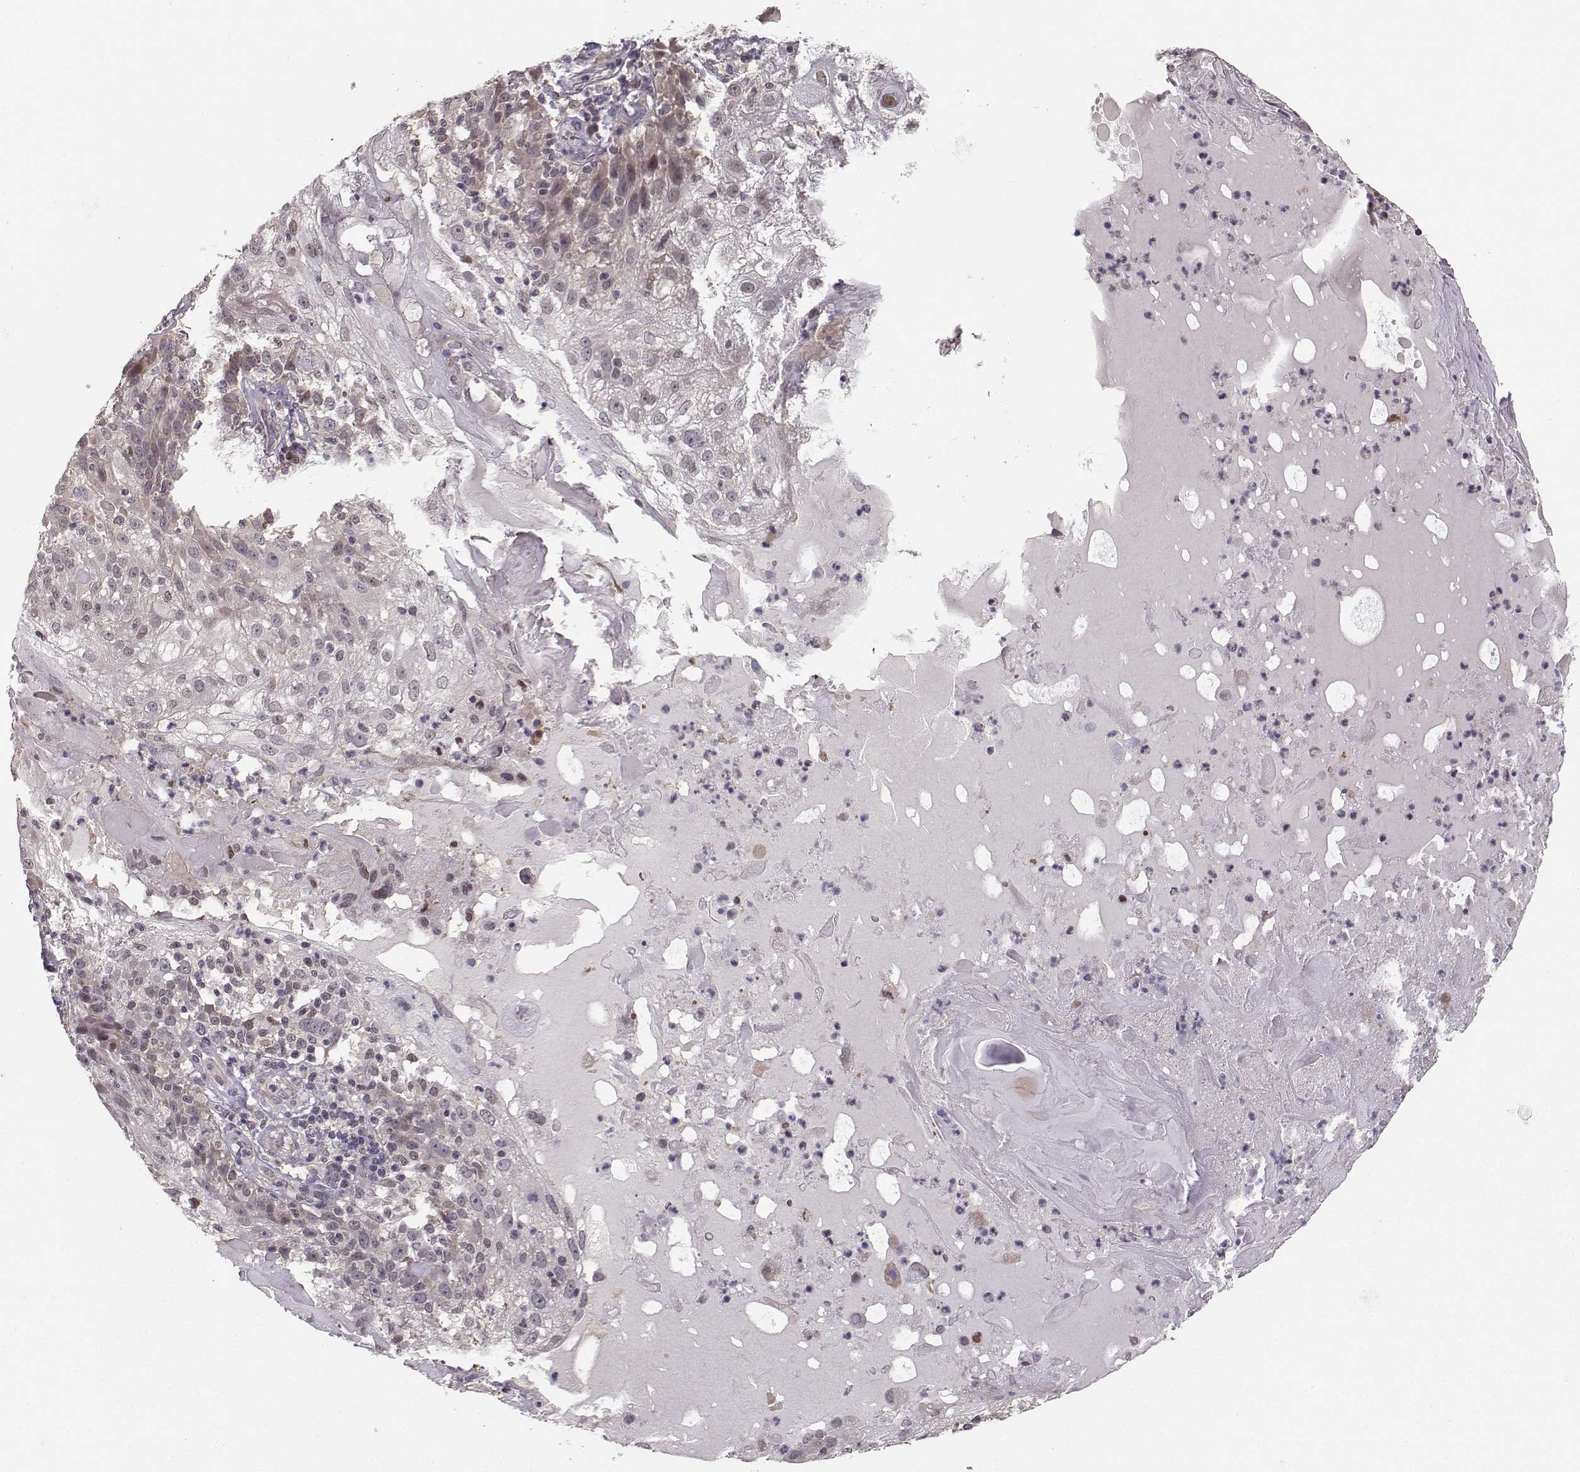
{"staining": {"intensity": "negative", "quantity": "none", "location": "none"}, "tissue": "skin cancer", "cell_type": "Tumor cells", "image_type": "cancer", "snomed": [{"axis": "morphology", "description": "Normal tissue, NOS"}, {"axis": "morphology", "description": "Squamous cell carcinoma, NOS"}, {"axis": "topography", "description": "Skin"}], "caption": "Tumor cells are negative for protein expression in human skin cancer.", "gene": "PKP2", "patient": {"sex": "female", "age": 83}}